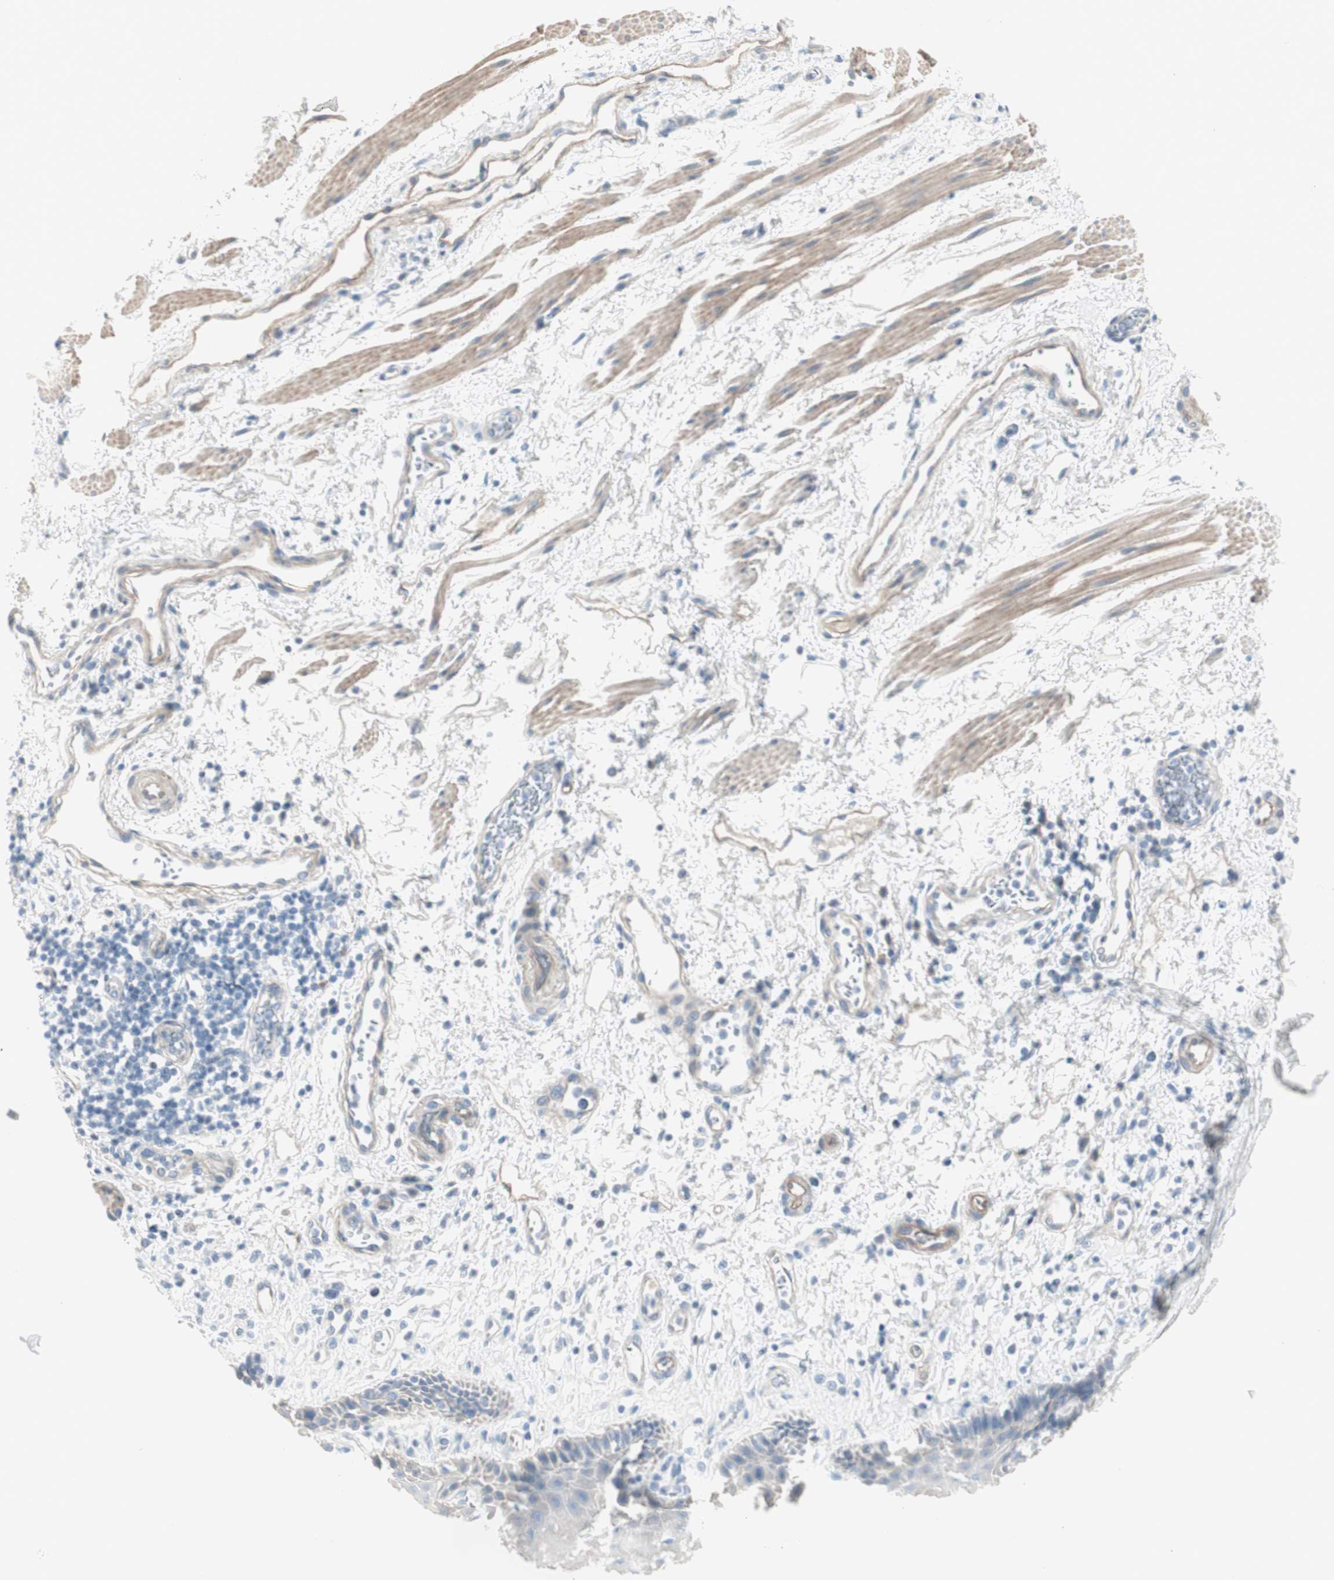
{"staining": {"intensity": "negative", "quantity": "none", "location": "none"}, "tissue": "esophagus", "cell_type": "Squamous epithelial cells", "image_type": "normal", "snomed": [{"axis": "morphology", "description": "Normal tissue, NOS"}, {"axis": "topography", "description": "Esophagus"}], "caption": "Immunohistochemistry (IHC) of normal esophagus demonstrates no staining in squamous epithelial cells. (DAB IHC with hematoxylin counter stain).", "gene": "CDHR5", "patient": {"sex": "male", "age": 54}}